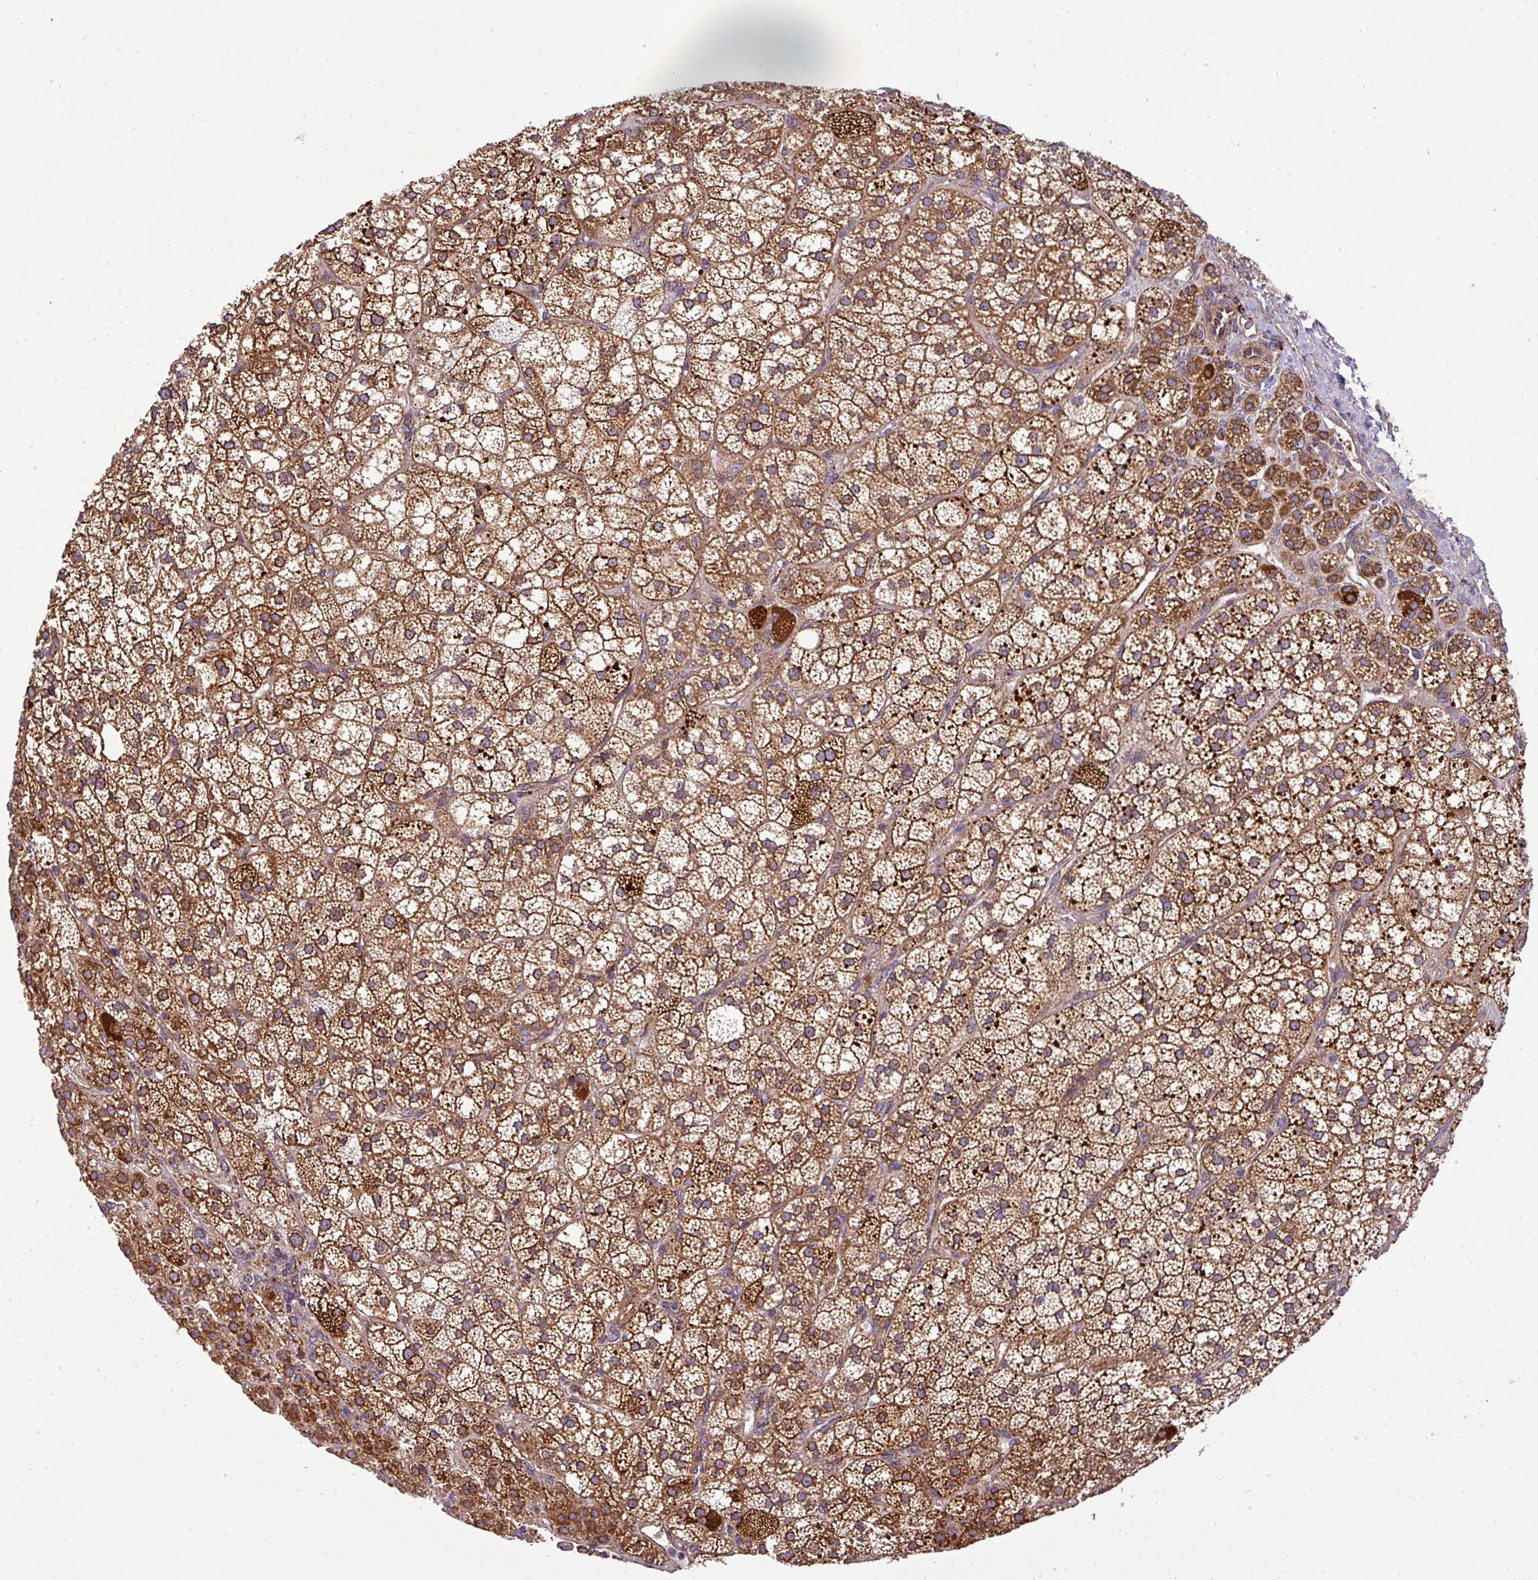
{"staining": {"intensity": "strong", "quantity": ">75%", "location": "cytoplasmic/membranous"}, "tissue": "adrenal gland", "cell_type": "Glandular cells", "image_type": "normal", "snomed": [{"axis": "morphology", "description": "Normal tissue, NOS"}, {"axis": "topography", "description": "Adrenal gland"}], "caption": "IHC of unremarkable adrenal gland shows high levels of strong cytoplasmic/membranous expression in about >75% of glandular cells. The protein is shown in brown color, while the nuclei are stained blue.", "gene": "PRELID3B", "patient": {"sex": "female", "age": 60}}